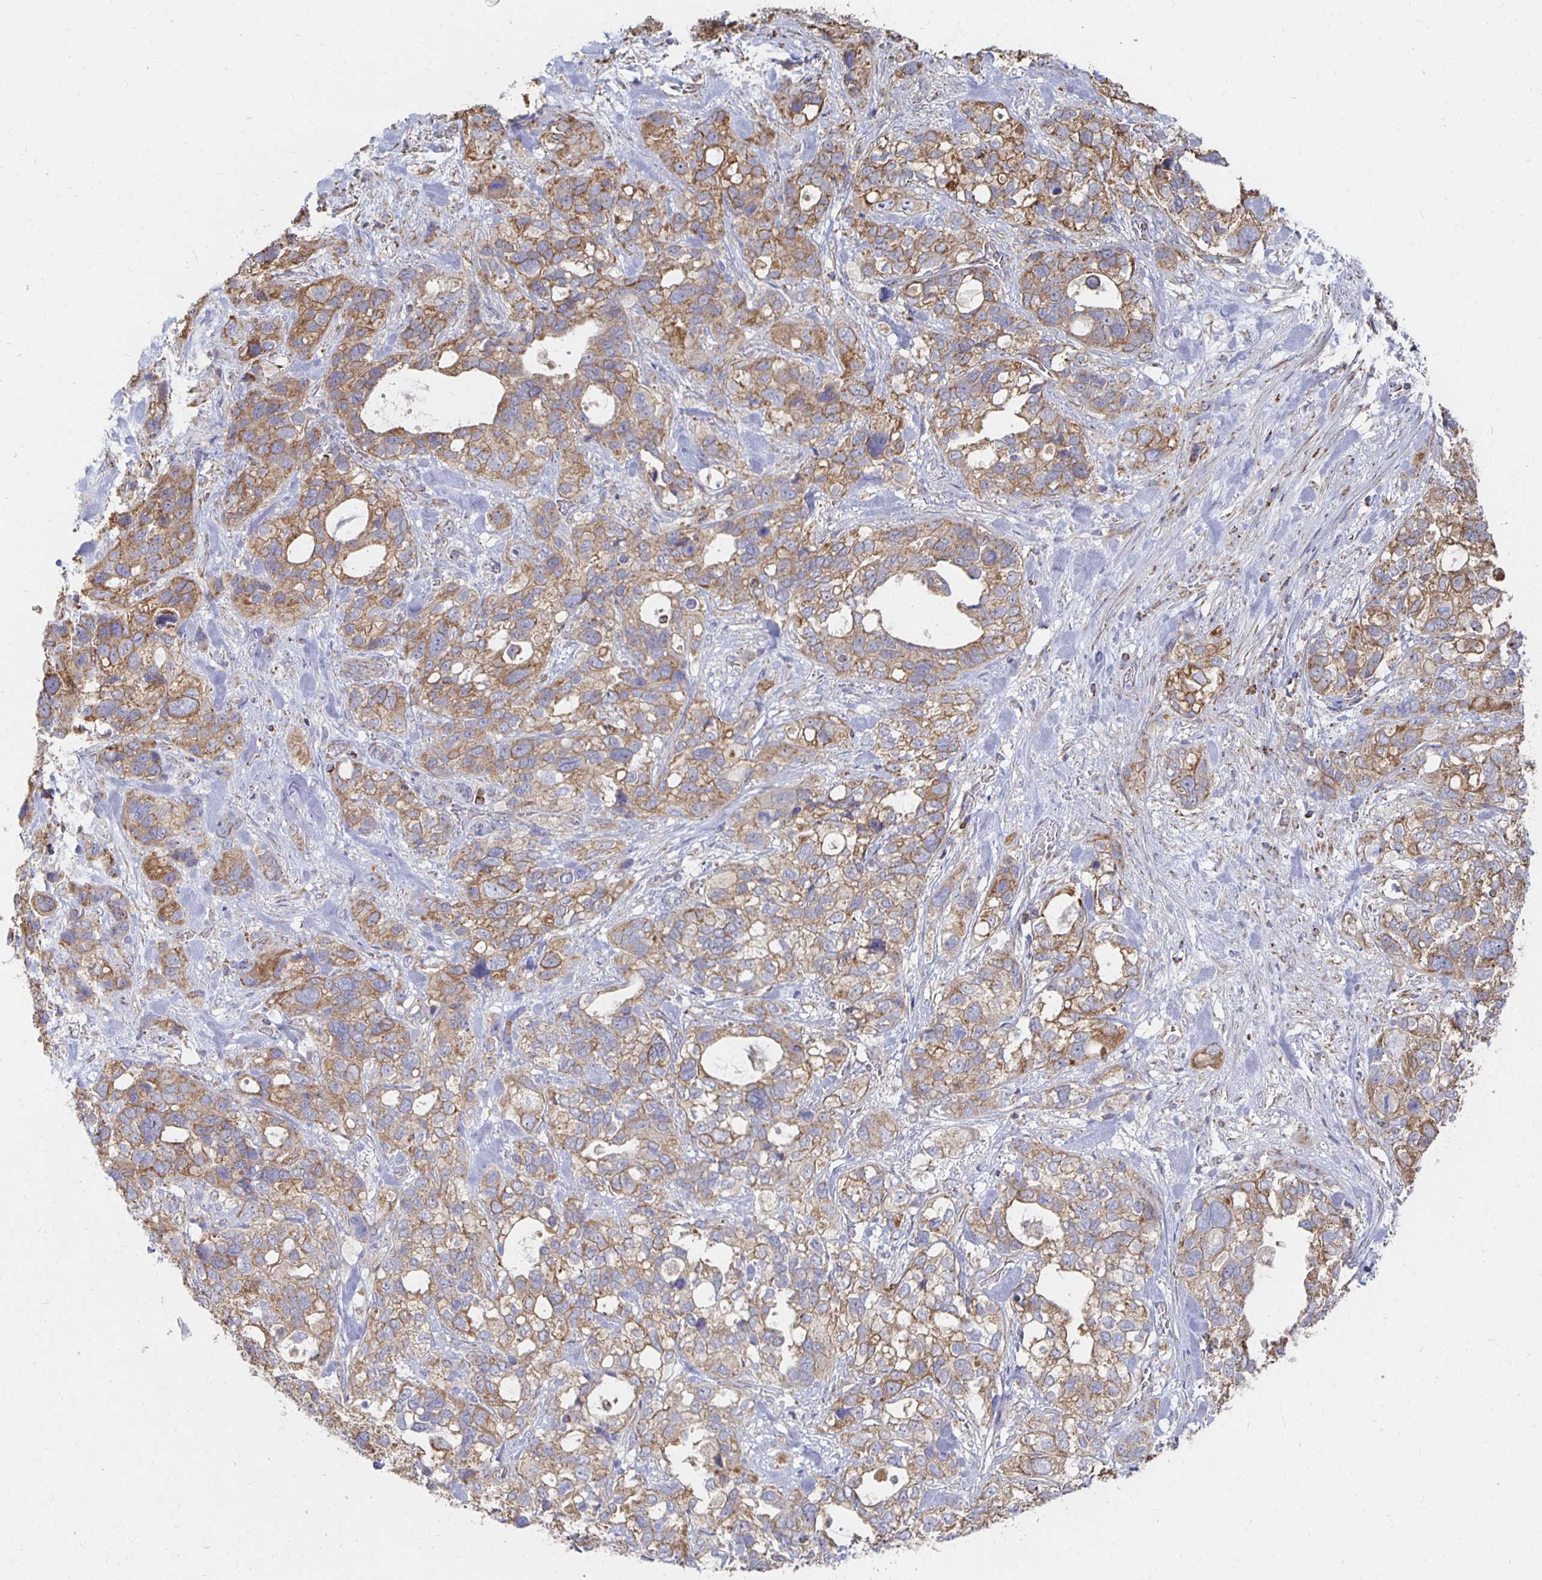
{"staining": {"intensity": "moderate", "quantity": ">75%", "location": "cytoplasmic/membranous"}, "tissue": "stomach cancer", "cell_type": "Tumor cells", "image_type": "cancer", "snomed": [{"axis": "morphology", "description": "Adenocarcinoma, NOS"}, {"axis": "topography", "description": "Stomach, upper"}], "caption": "This photomicrograph shows adenocarcinoma (stomach) stained with immunohistochemistry (IHC) to label a protein in brown. The cytoplasmic/membranous of tumor cells show moderate positivity for the protein. Nuclei are counter-stained blue.", "gene": "NKX2-8", "patient": {"sex": "female", "age": 81}}